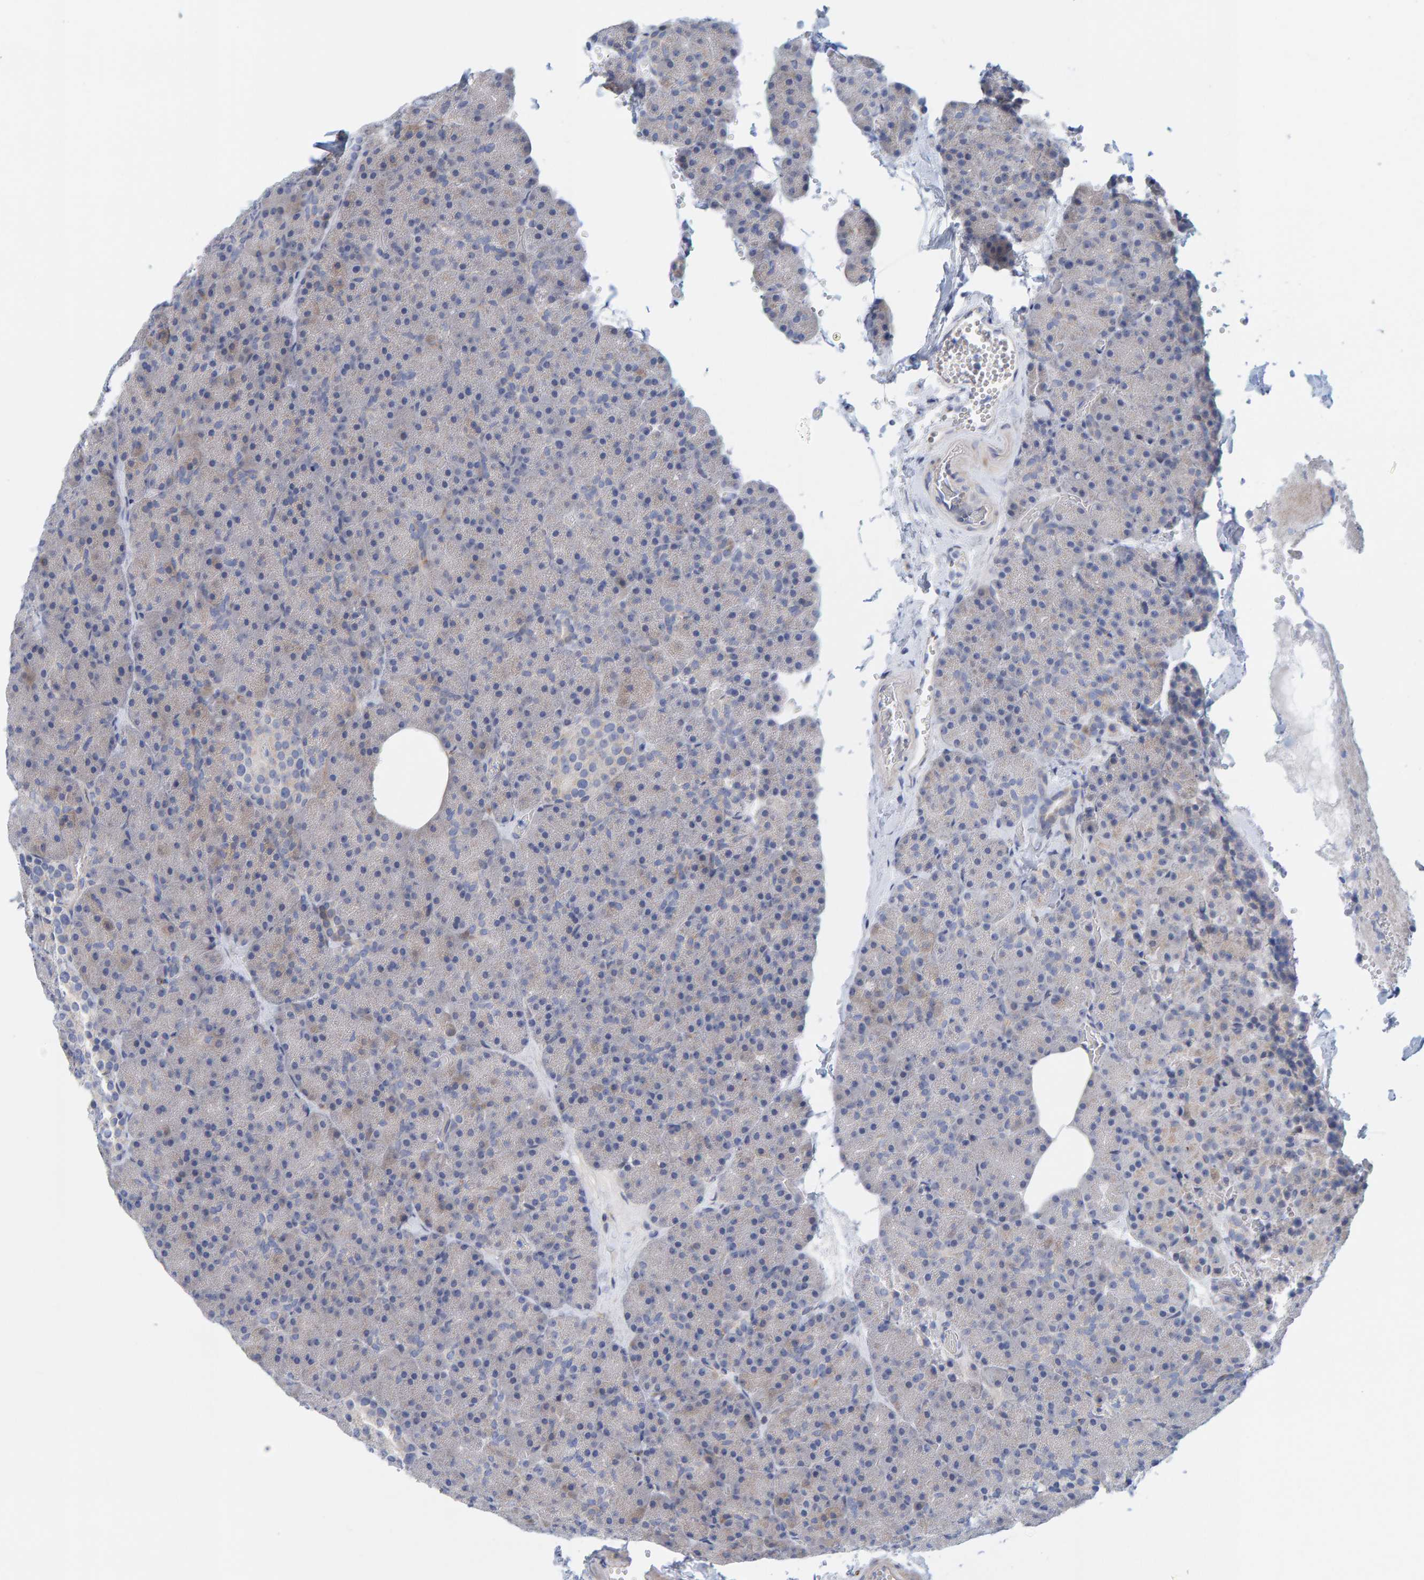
{"staining": {"intensity": "weak", "quantity": "<25%", "location": "cytoplasmic/membranous"}, "tissue": "pancreas", "cell_type": "Exocrine glandular cells", "image_type": "normal", "snomed": [{"axis": "morphology", "description": "Normal tissue, NOS"}, {"axis": "morphology", "description": "Carcinoid, malignant, NOS"}, {"axis": "topography", "description": "Pancreas"}], "caption": "Immunohistochemical staining of benign pancreas displays no significant expression in exocrine glandular cells.", "gene": "ZC3H3", "patient": {"sex": "female", "age": 35}}